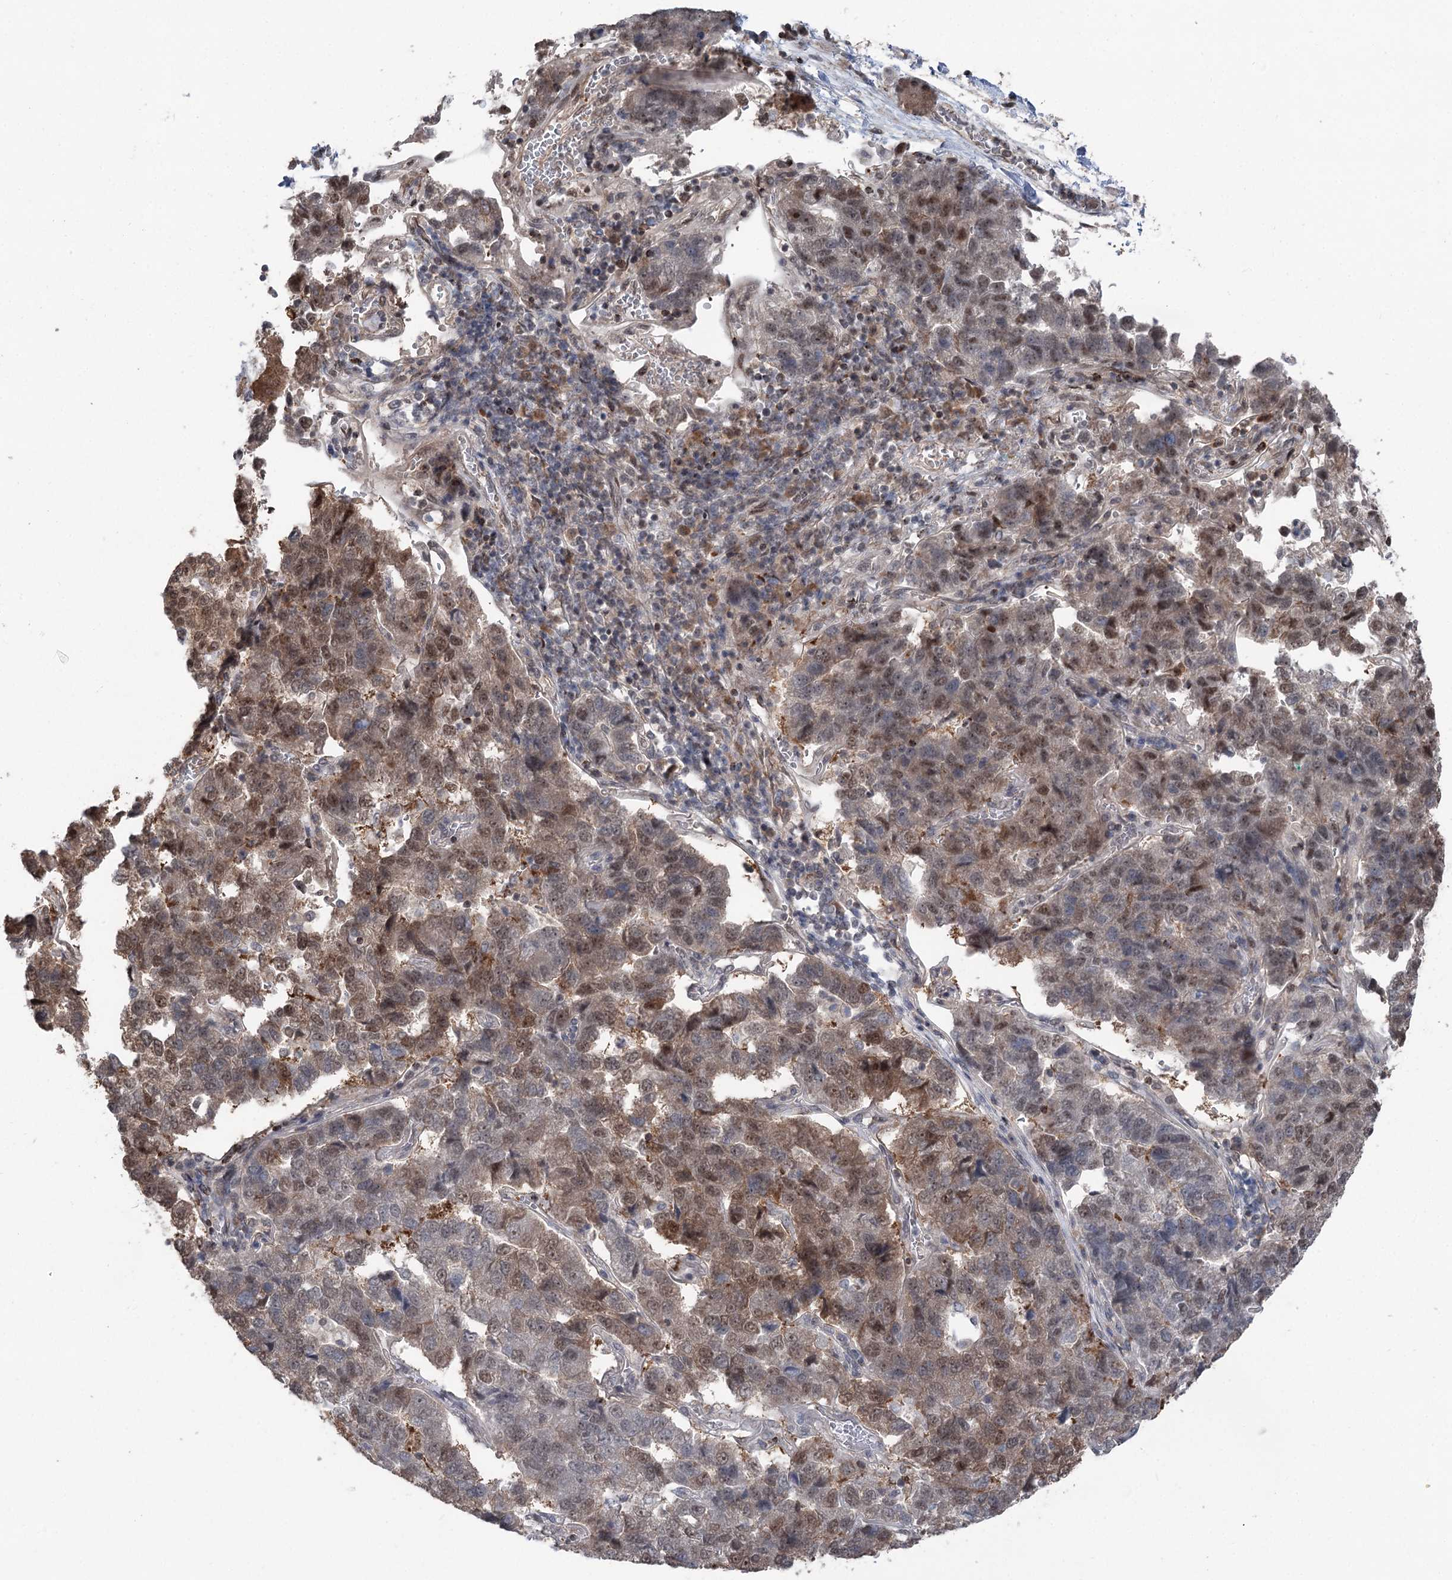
{"staining": {"intensity": "moderate", "quantity": "25%-75%", "location": "nuclear"}, "tissue": "pancreatic cancer", "cell_type": "Tumor cells", "image_type": "cancer", "snomed": [{"axis": "morphology", "description": "Adenocarcinoma, NOS"}, {"axis": "topography", "description": "Pancreas"}], "caption": "Protein expression analysis of pancreatic cancer demonstrates moderate nuclear positivity in about 25%-75% of tumor cells.", "gene": "CCSER2", "patient": {"sex": "female", "age": 61}}